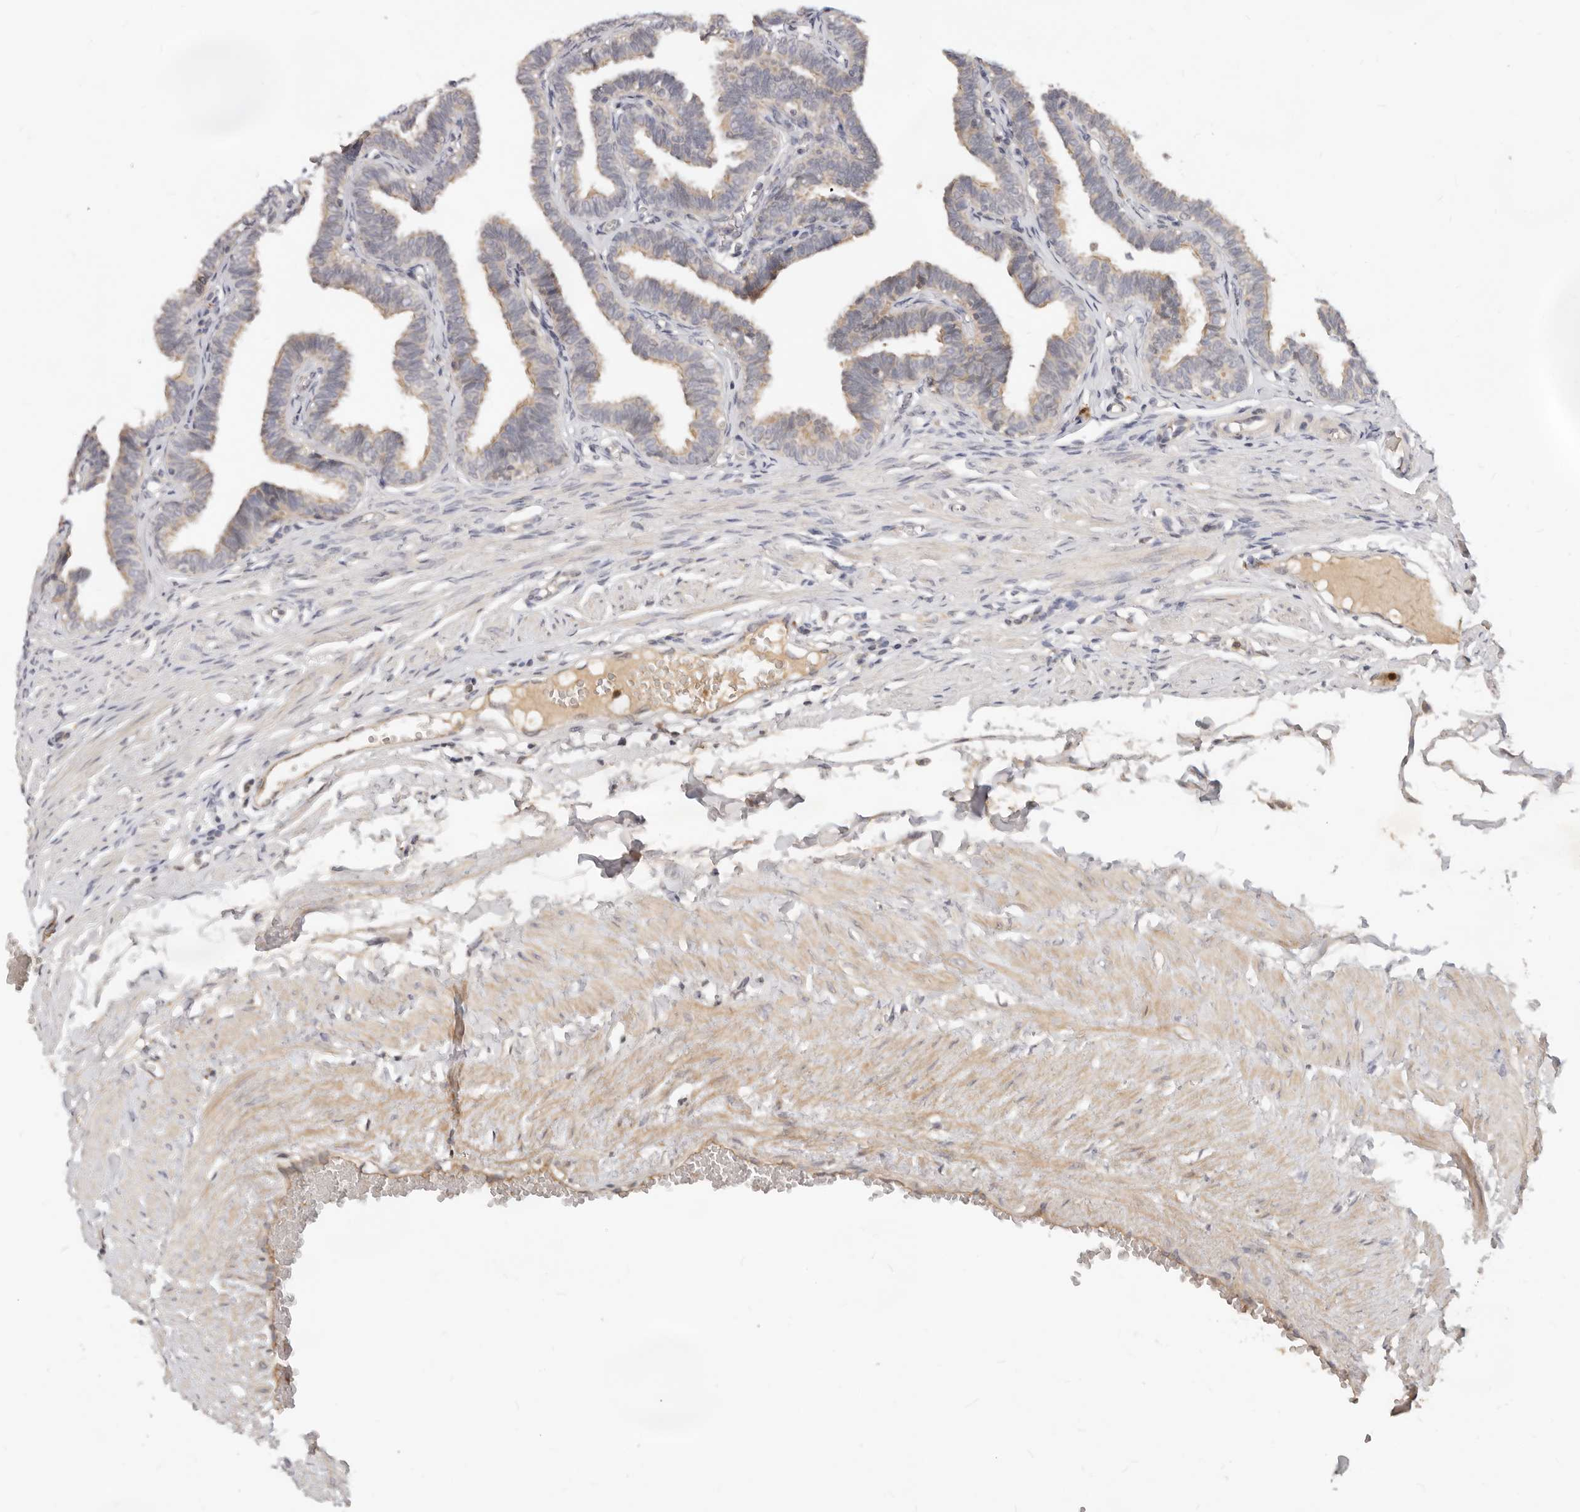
{"staining": {"intensity": "weak", "quantity": "25%-75%", "location": "cytoplasmic/membranous"}, "tissue": "fallopian tube", "cell_type": "Glandular cells", "image_type": "normal", "snomed": [{"axis": "morphology", "description": "Normal tissue, NOS"}, {"axis": "topography", "description": "Fallopian tube"}, {"axis": "topography", "description": "Ovary"}], "caption": "DAB immunohistochemical staining of unremarkable fallopian tube displays weak cytoplasmic/membranous protein expression in approximately 25%-75% of glandular cells.", "gene": "USP49", "patient": {"sex": "female", "age": 23}}